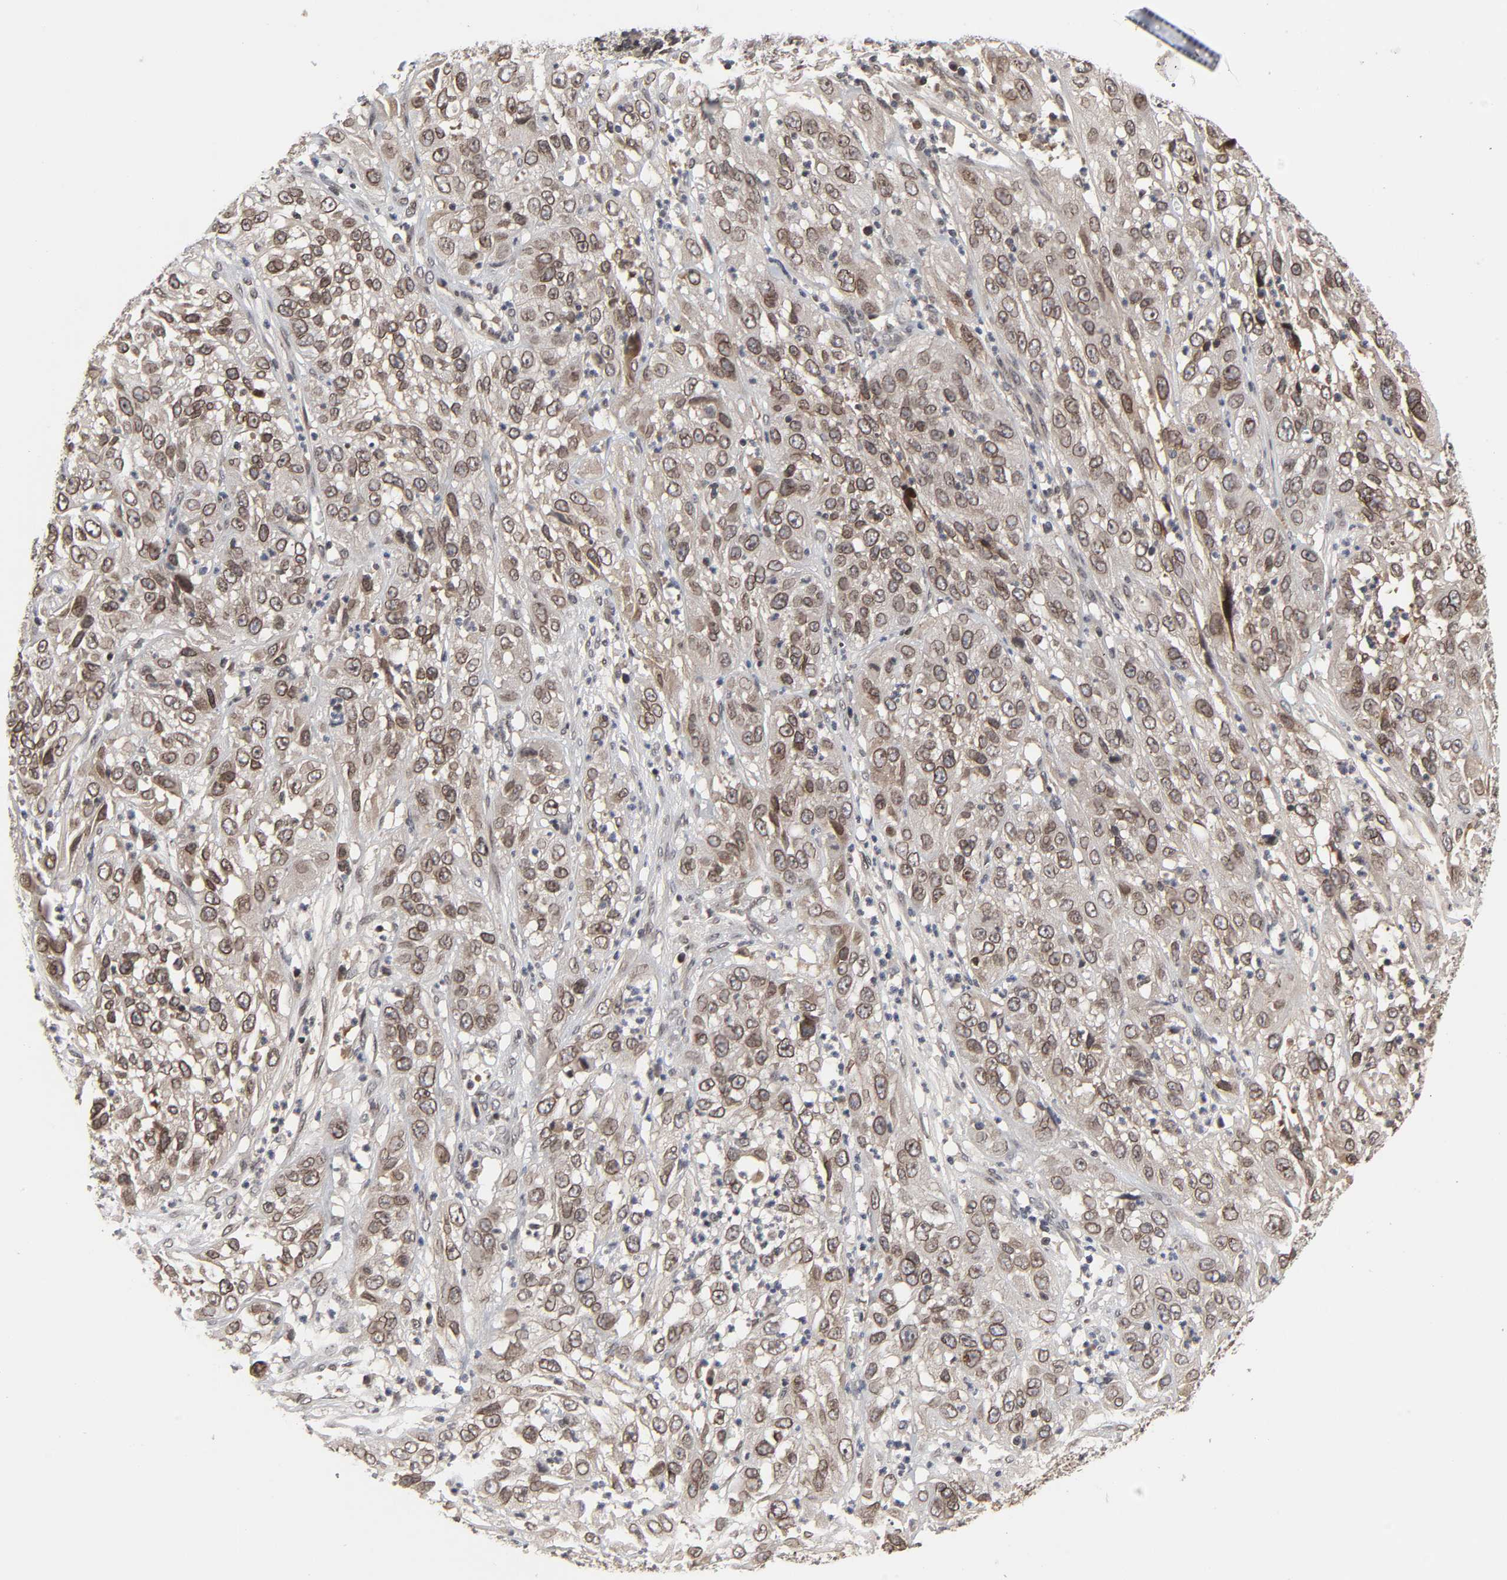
{"staining": {"intensity": "moderate", "quantity": ">75%", "location": "cytoplasmic/membranous,nuclear"}, "tissue": "cervical cancer", "cell_type": "Tumor cells", "image_type": "cancer", "snomed": [{"axis": "morphology", "description": "Squamous cell carcinoma, NOS"}, {"axis": "topography", "description": "Cervix"}], "caption": "This histopathology image reveals cervical cancer stained with IHC to label a protein in brown. The cytoplasmic/membranous and nuclear of tumor cells show moderate positivity for the protein. Nuclei are counter-stained blue.", "gene": "CPN2", "patient": {"sex": "female", "age": 32}}